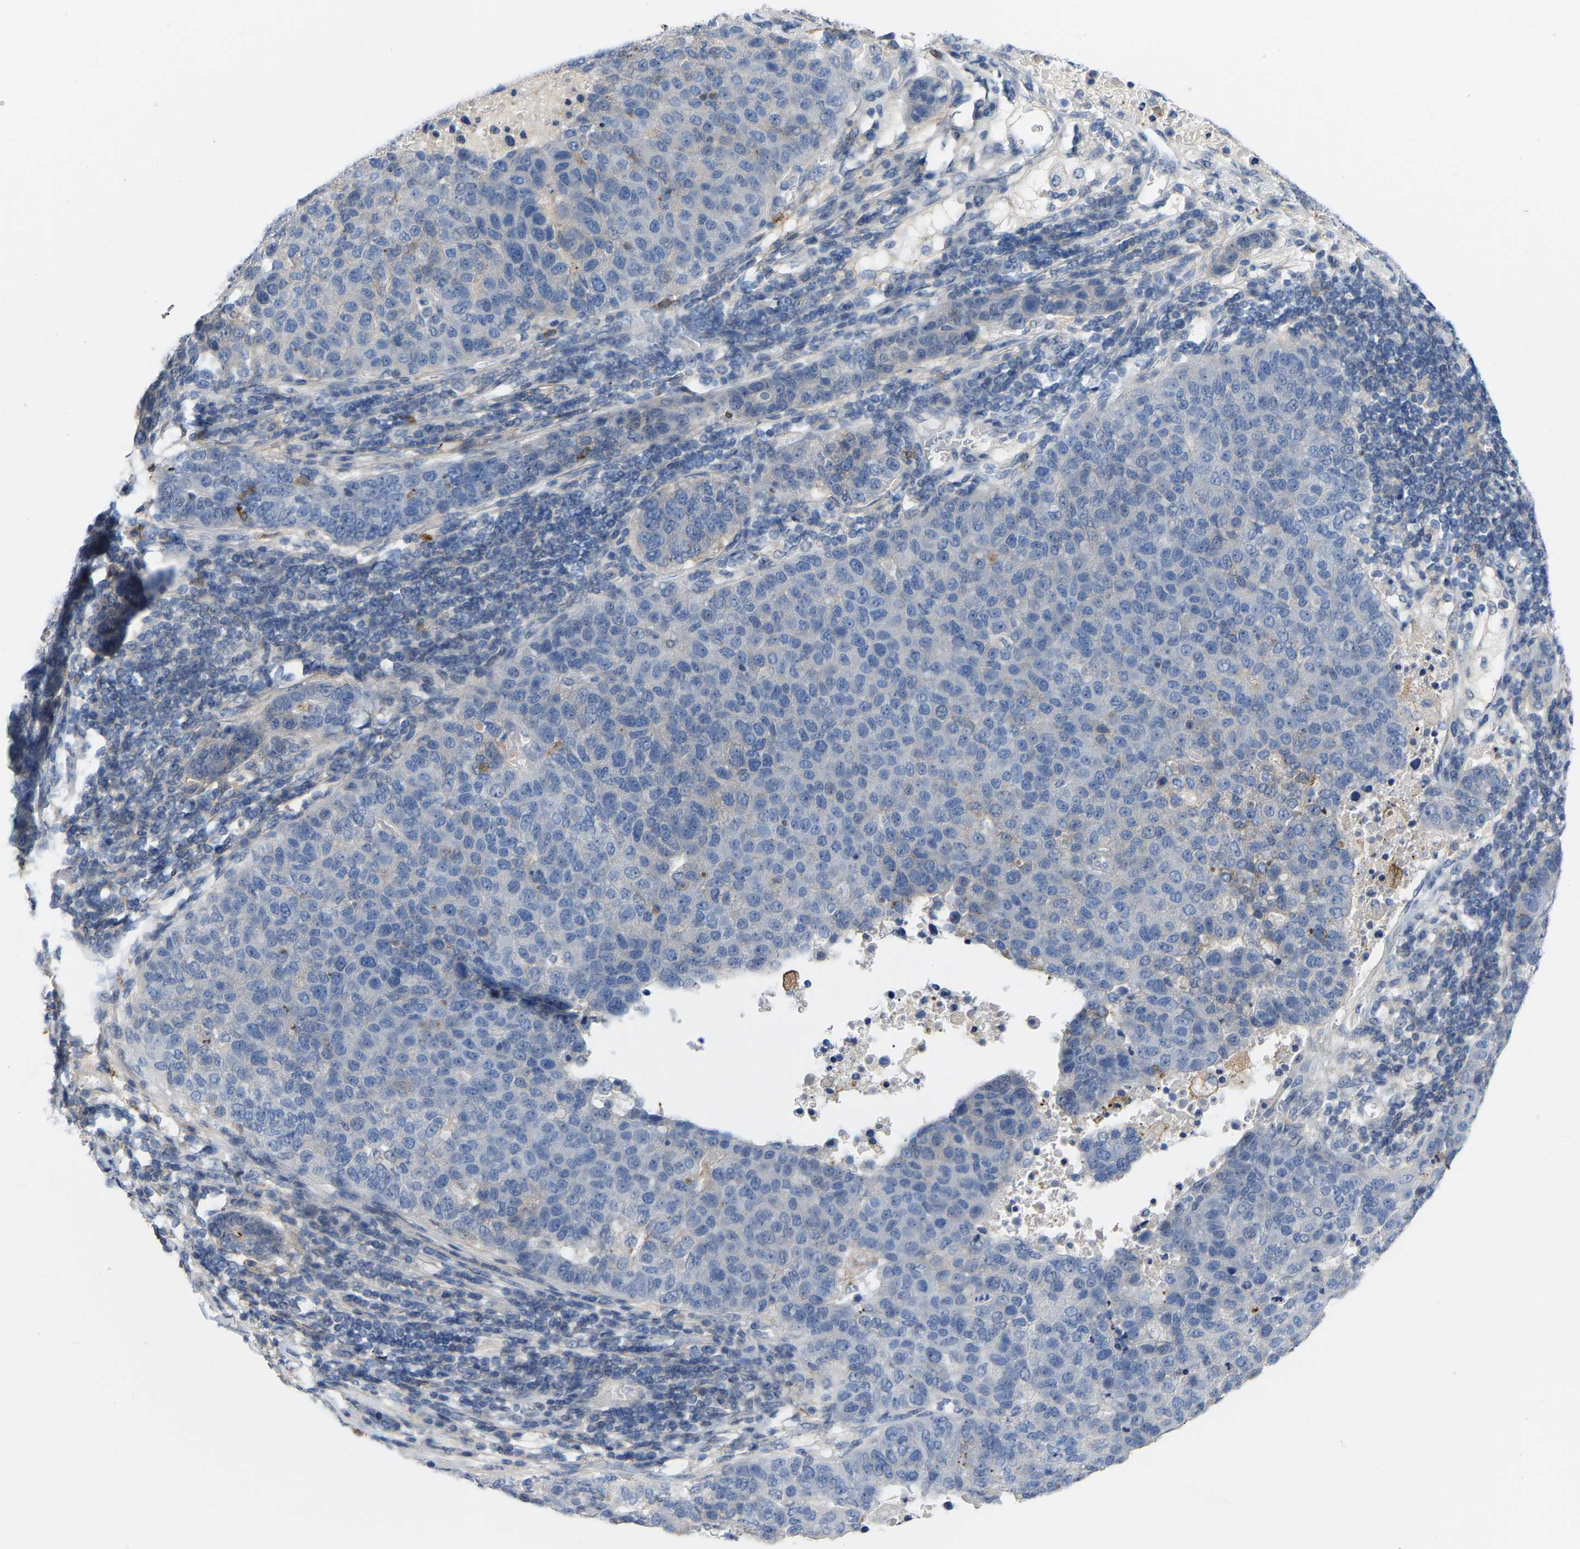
{"staining": {"intensity": "negative", "quantity": "none", "location": "none"}, "tissue": "pancreatic cancer", "cell_type": "Tumor cells", "image_type": "cancer", "snomed": [{"axis": "morphology", "description": "Adenocarcinoma, NOS"}, {"axis": "topography", "description": "Pancreas"}], "caption": "Tumor cells are negative for protein expression in human pancreatic cancer (adenocarcinoma).", "gene": "ABTB2", "patient": {"sex": "female", "age": 61}}